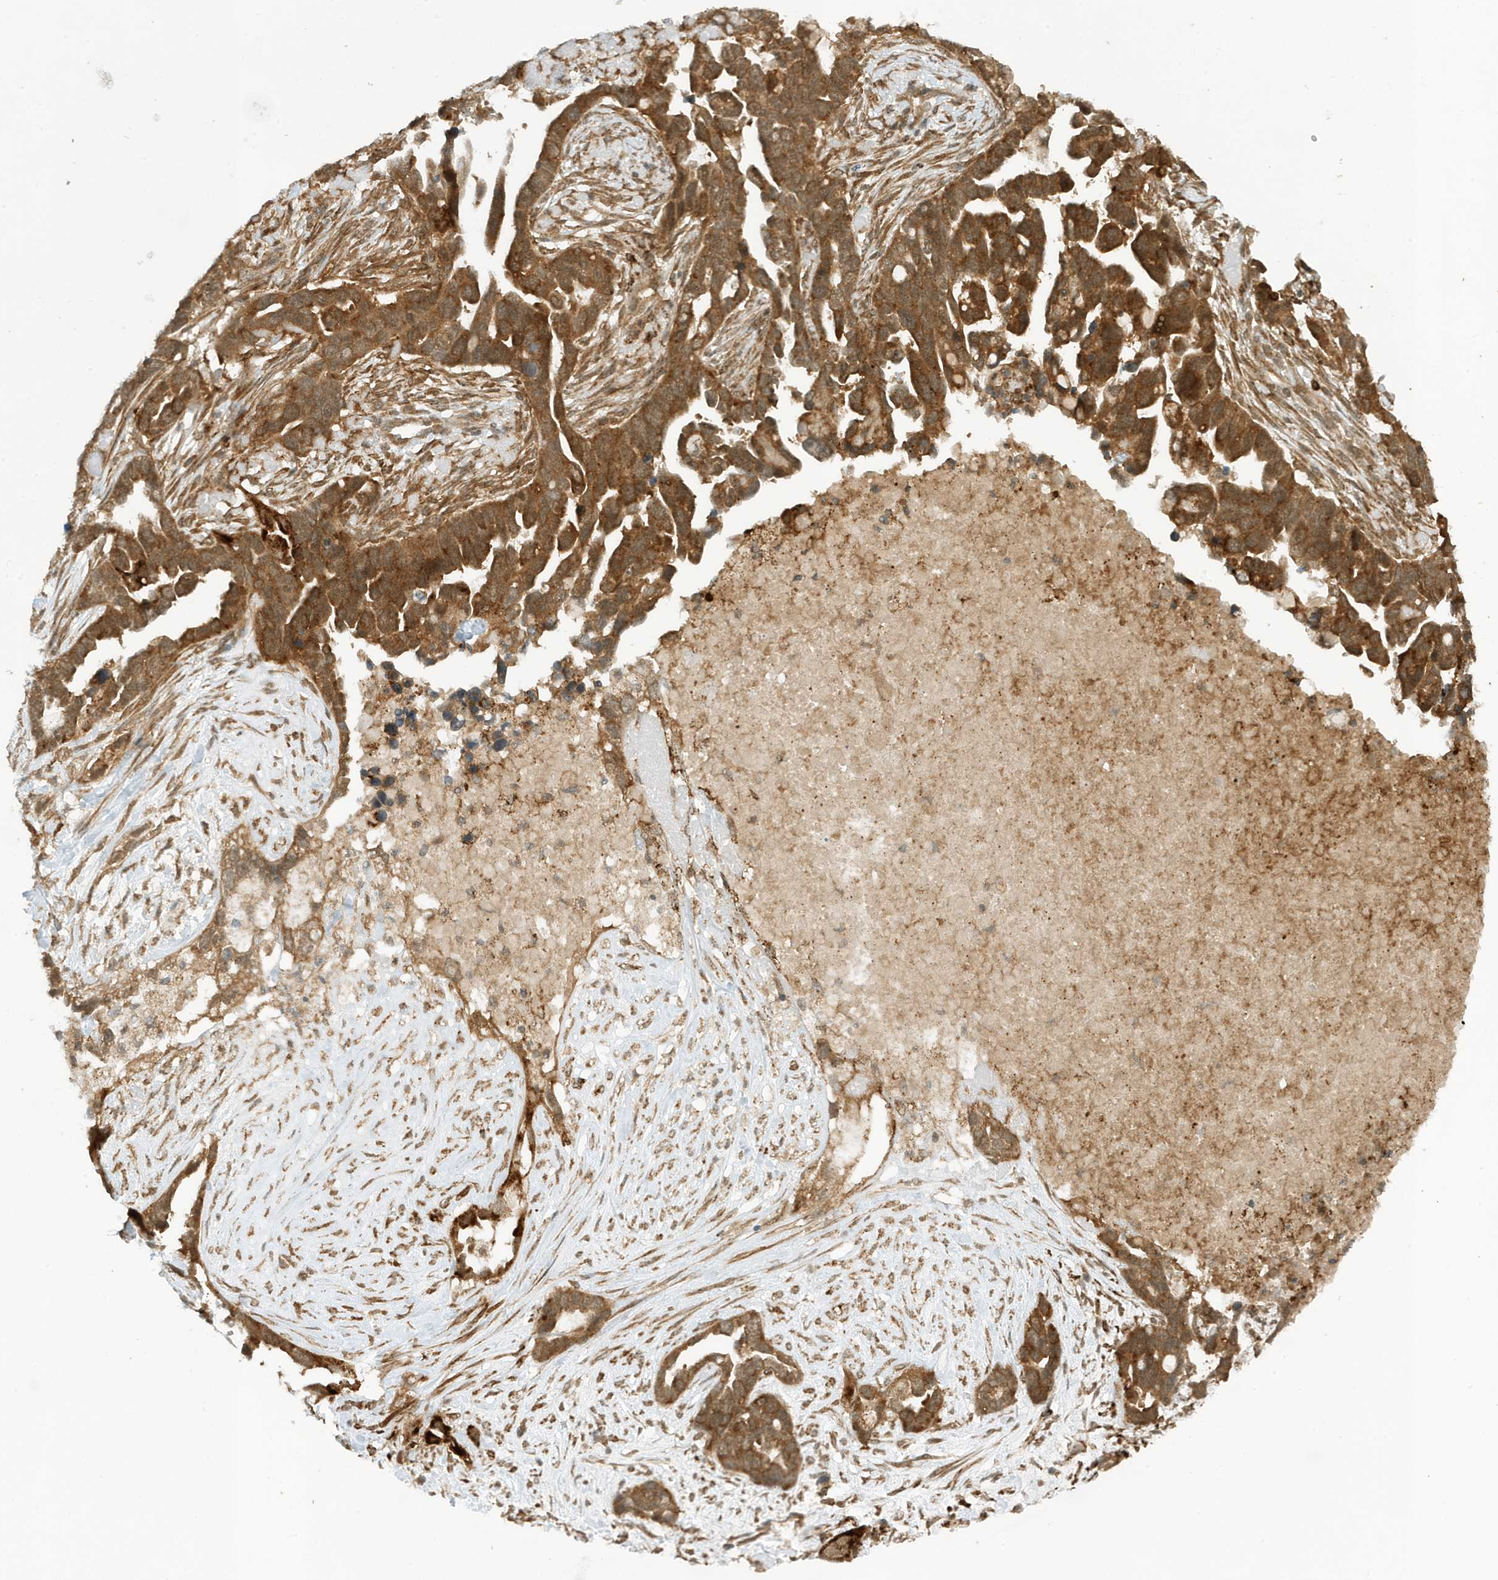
{"staining": {"intensity": "strong", "quantity": ">75%", "location": "cytoplasmic/membranous"}, "tissue": "ovarian cancer", "cell_type": "Tumor cells", "image_type": "cancer", "snomed": [{"axis": "morphology", "description": "Cystadenocarcinoma, serous, NOS"}, {"axis": "topography", "description": "Ovary"}], "caption": "Protein staining of ovarian serous cystadenocarcinoma tissue demonstrates strong cytoplasmic/membranous positivity in about >75% of tumor cells.", "gene": "DHX36", "patient": {"sex": "female", "age": 54}}